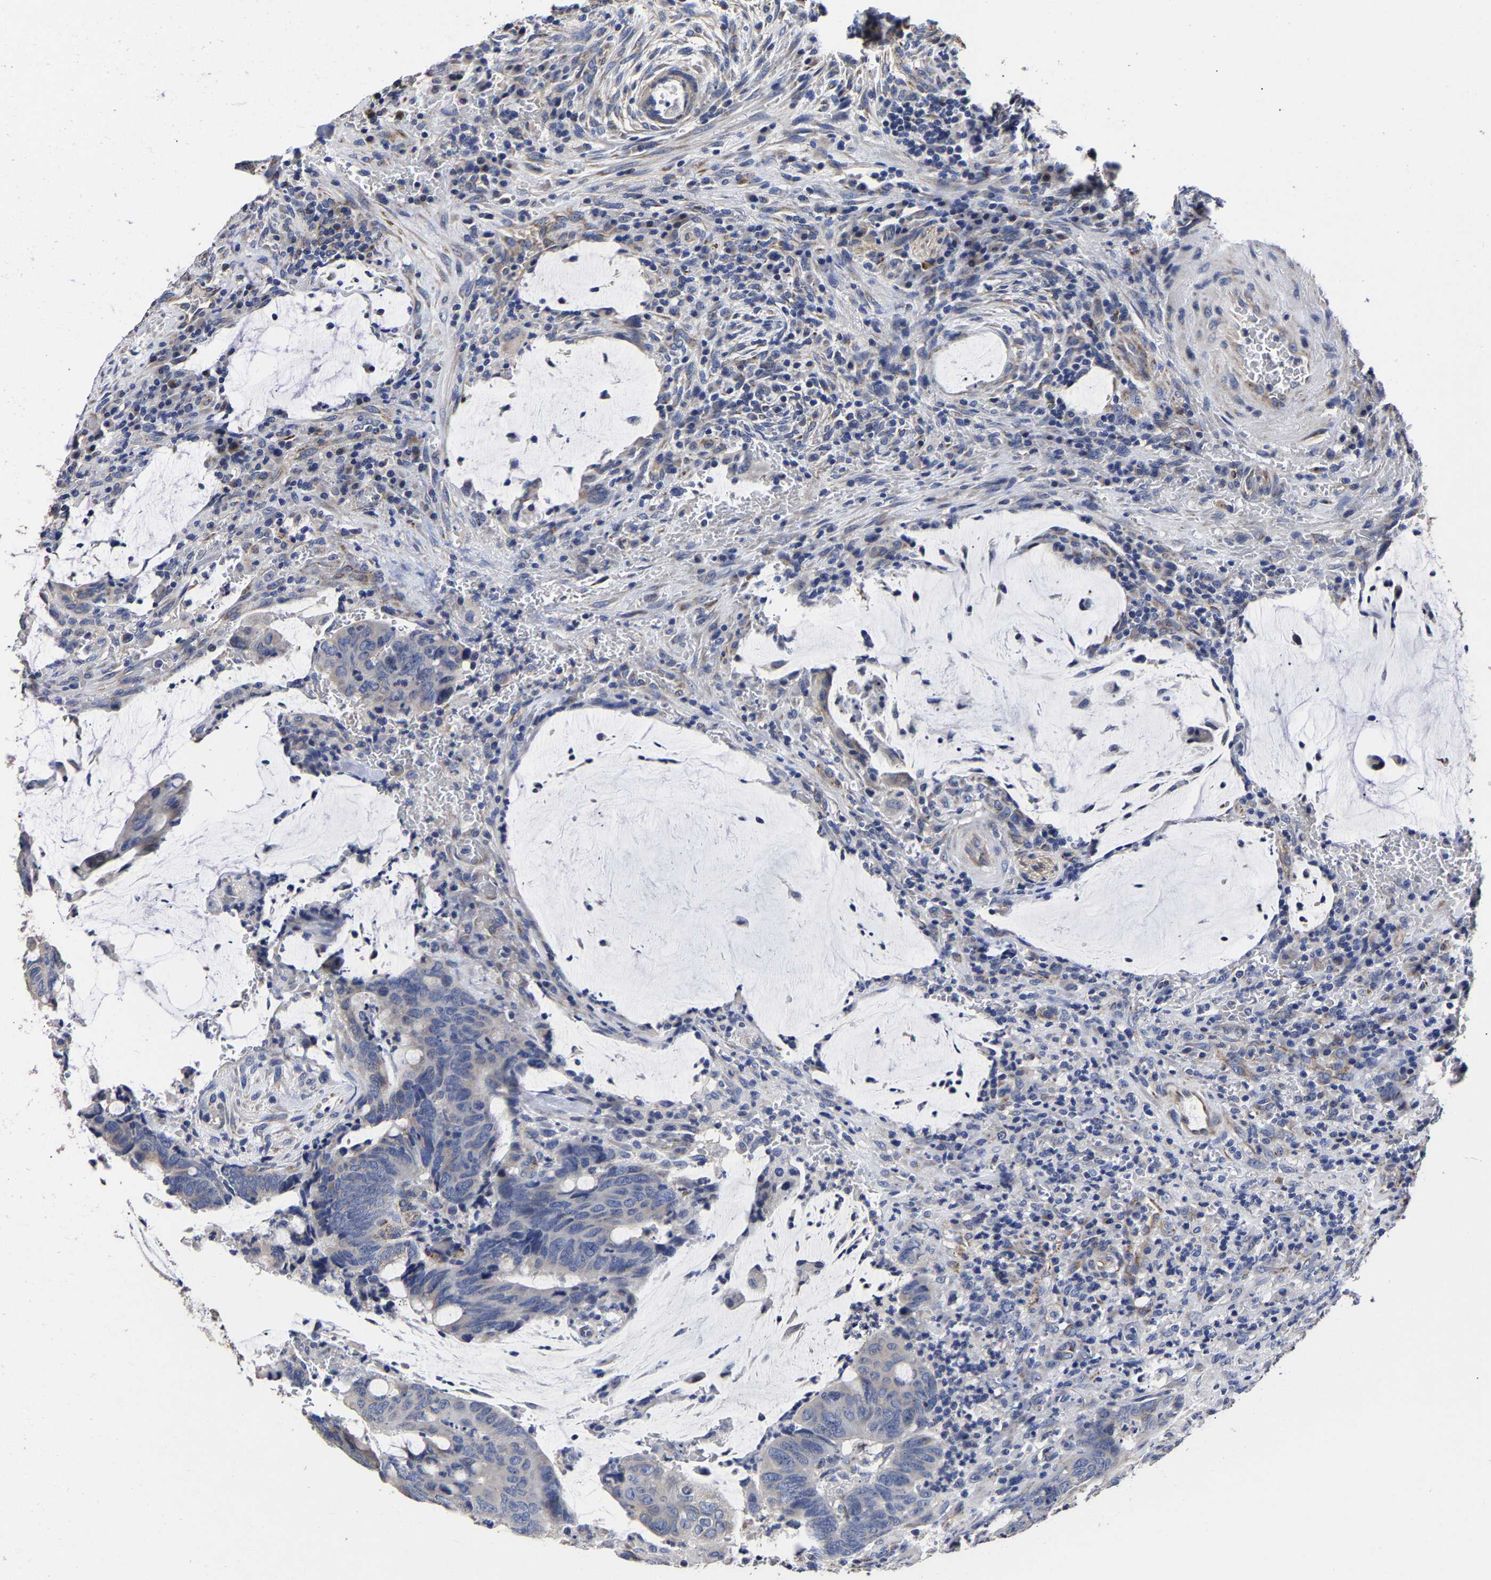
{"staining": {"intensity": "weak", "quantity": "<25%", "location": "cytoplasmic/membranous"}, "tissue": "colorectal cancer", "cell_type": "Tumor cells", "image_type": "cancer", "snomed": [{"axis": "morphology", "description": "Normal tissue, NOS"}, {"axis": "morphology", "description": "Adenocarcinoma, NOS"}, {"axis": "topography", "description": "Rectum"}, {"axis": "topography", "description": "Peripheral nerve tissue"}], "caption": "Immunohistochemistry (IHC) image of adenocarcinoma (colorectal) stained for a protein (brown), which shows no expression in tumor cells.", "gene": "AASS", "patient": {"sex": "male", "age": 92}}